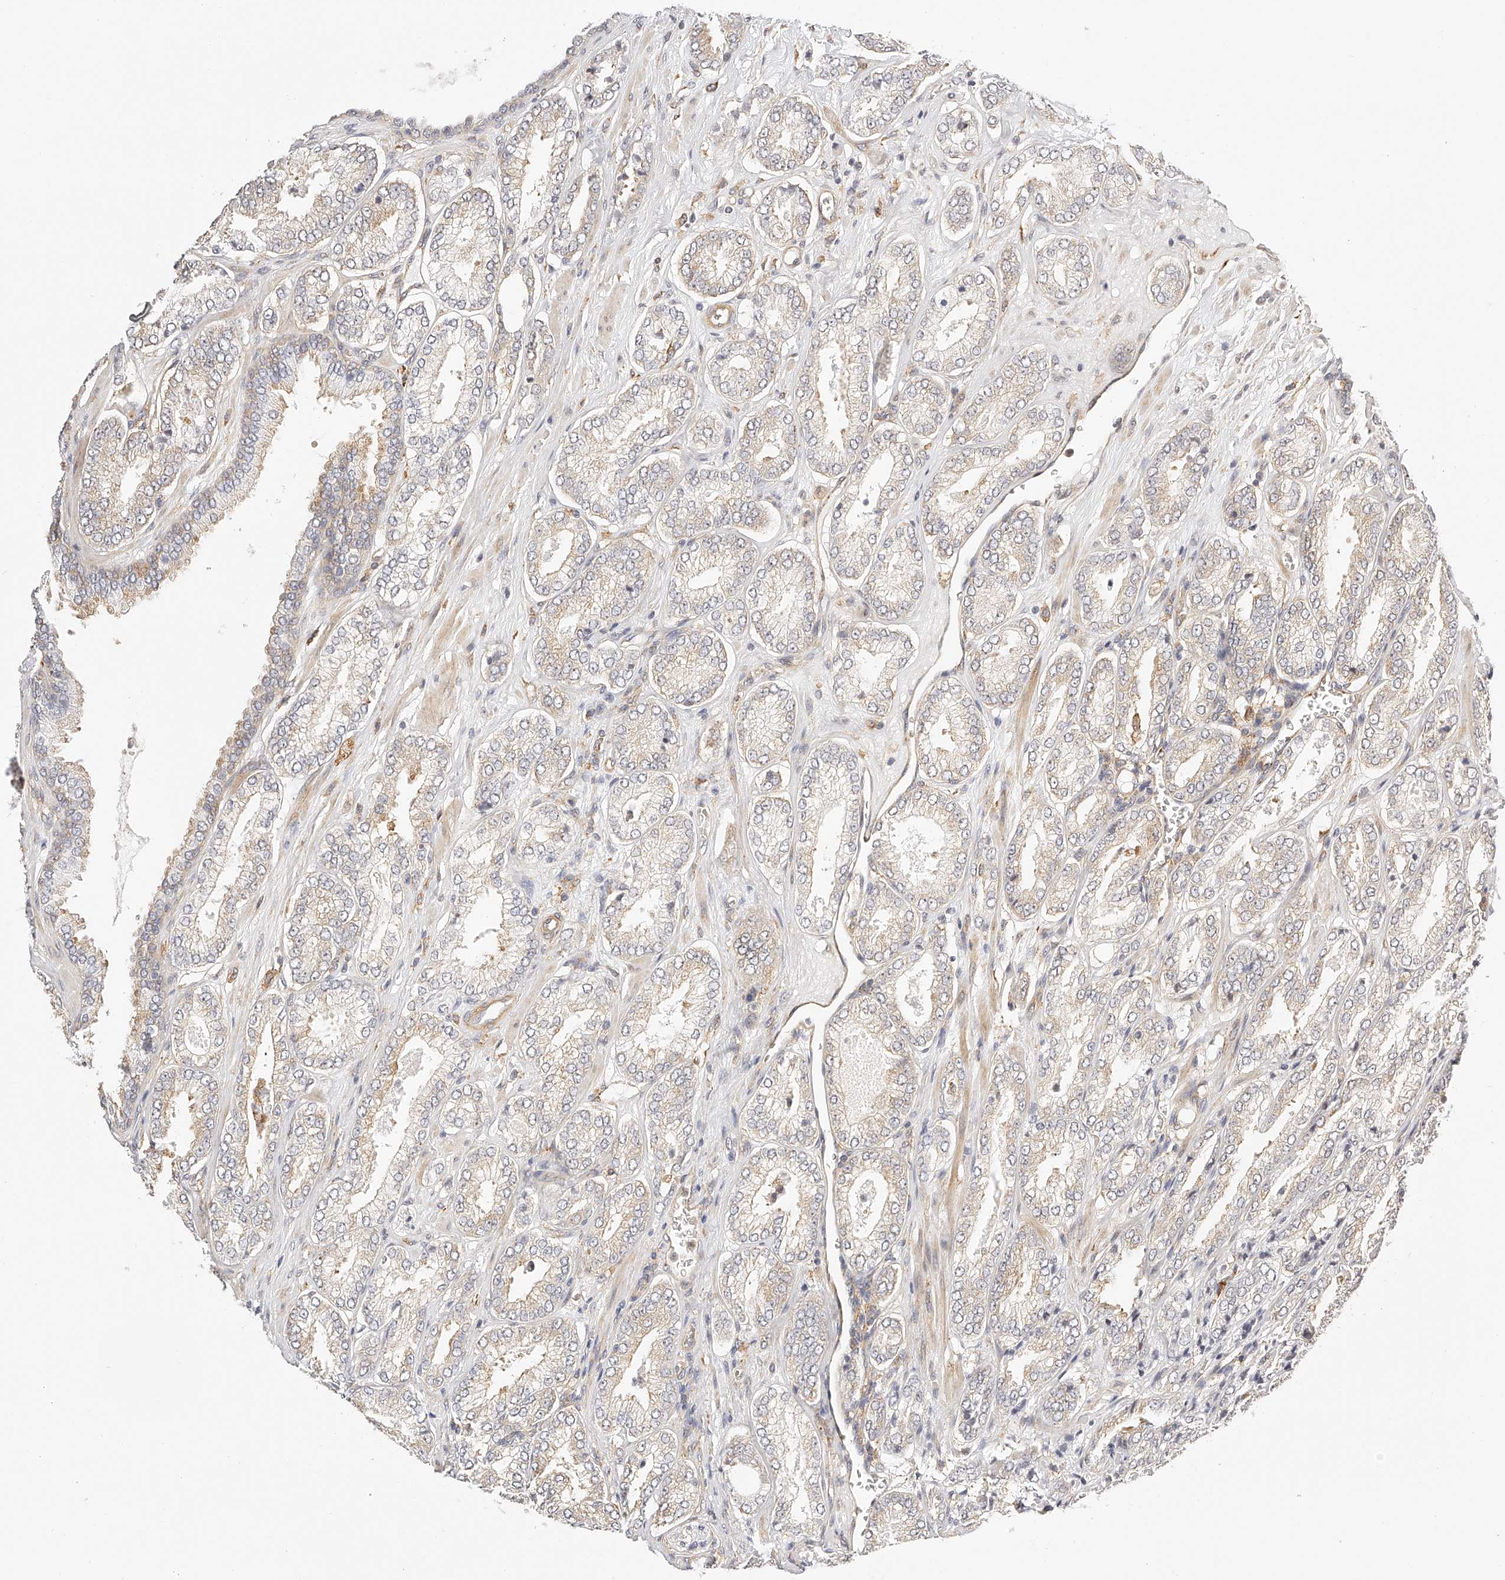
{"staining": {"intensity": "moderate", "quantity": "<25%", "location": "cytoplasmic/membranous"}, "tissue": "prostate cancer", "cell_type": "Tumor cells", "image_type": "cancer", "snomed": [{"axis": "morphology", "description": "Adenocarcinoma, Low grade"}, {"axis": "topography", "description": "Prostate"}], "caption": "Tumor cells show low levels of moderate cytoplasmic/membranous expression in approximately <25% of cells in human adenocarcinoma (low-grade) (prostate).", "gene": "SYNC", "patient": {"sex": "male", "age": 62}}